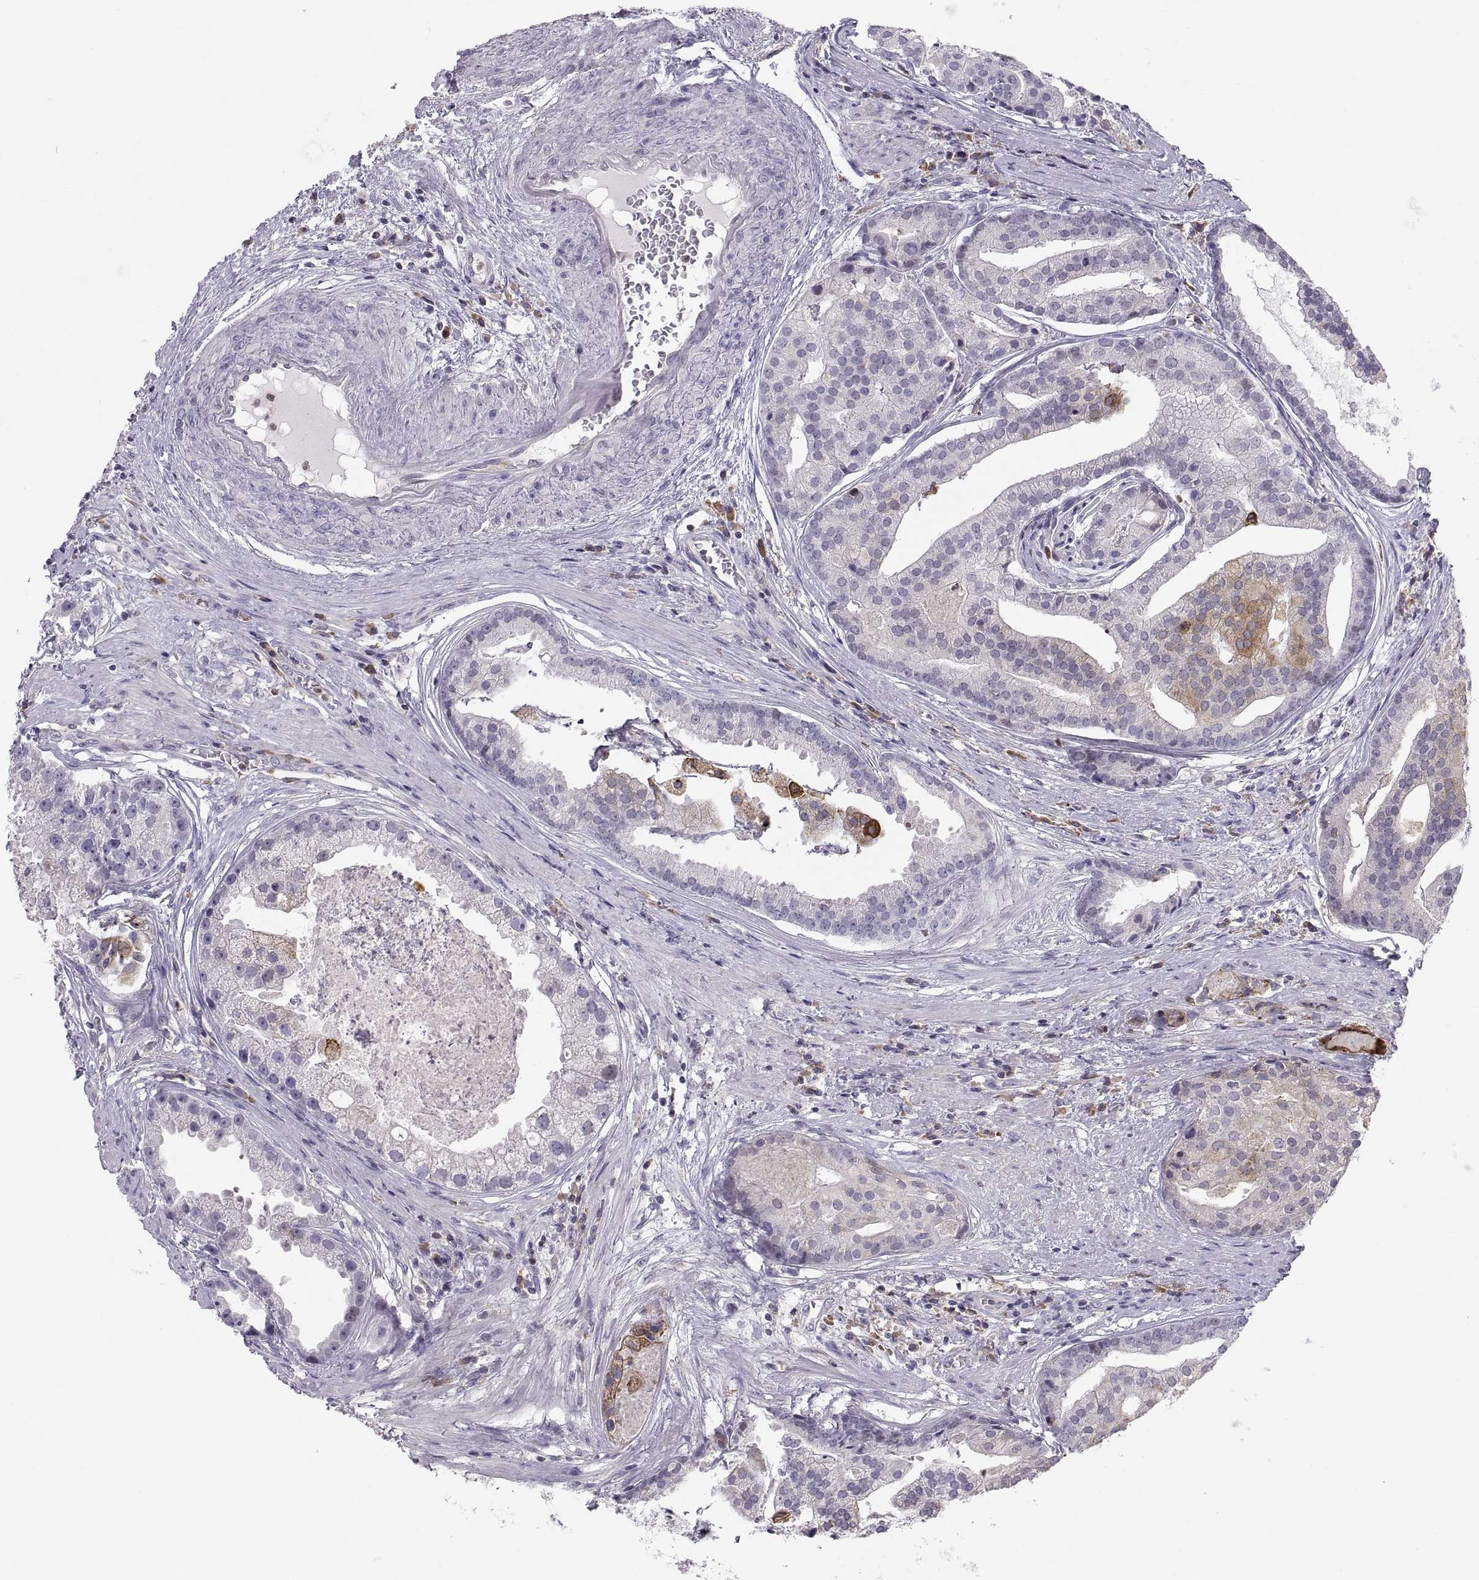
{"staining": {"intensity": "weak", "quantity": "<25%", "location": "cytoplasmic/membranous"}, "tissue": "prostate cancer", "cell_type": "Tumor cells", "image_type": "cancer", "snomed": [{"axis": "morphology", "description": "Adenocarcinoma, NOS"}, {"axis": "topography", "description": "Prostate and seminal vesicle, NOS"}, {"axis": "topography", "description": "Prostate"}], "caption": "An immunohistochemistry micrograph of prostate cancer (adenocarcinoma) is shown. There is no staining in tumor cells of prostate cancer (adenocarcinoma).", "gene": "ERO1A", "patient": {"sex": "male", "age": 44}}